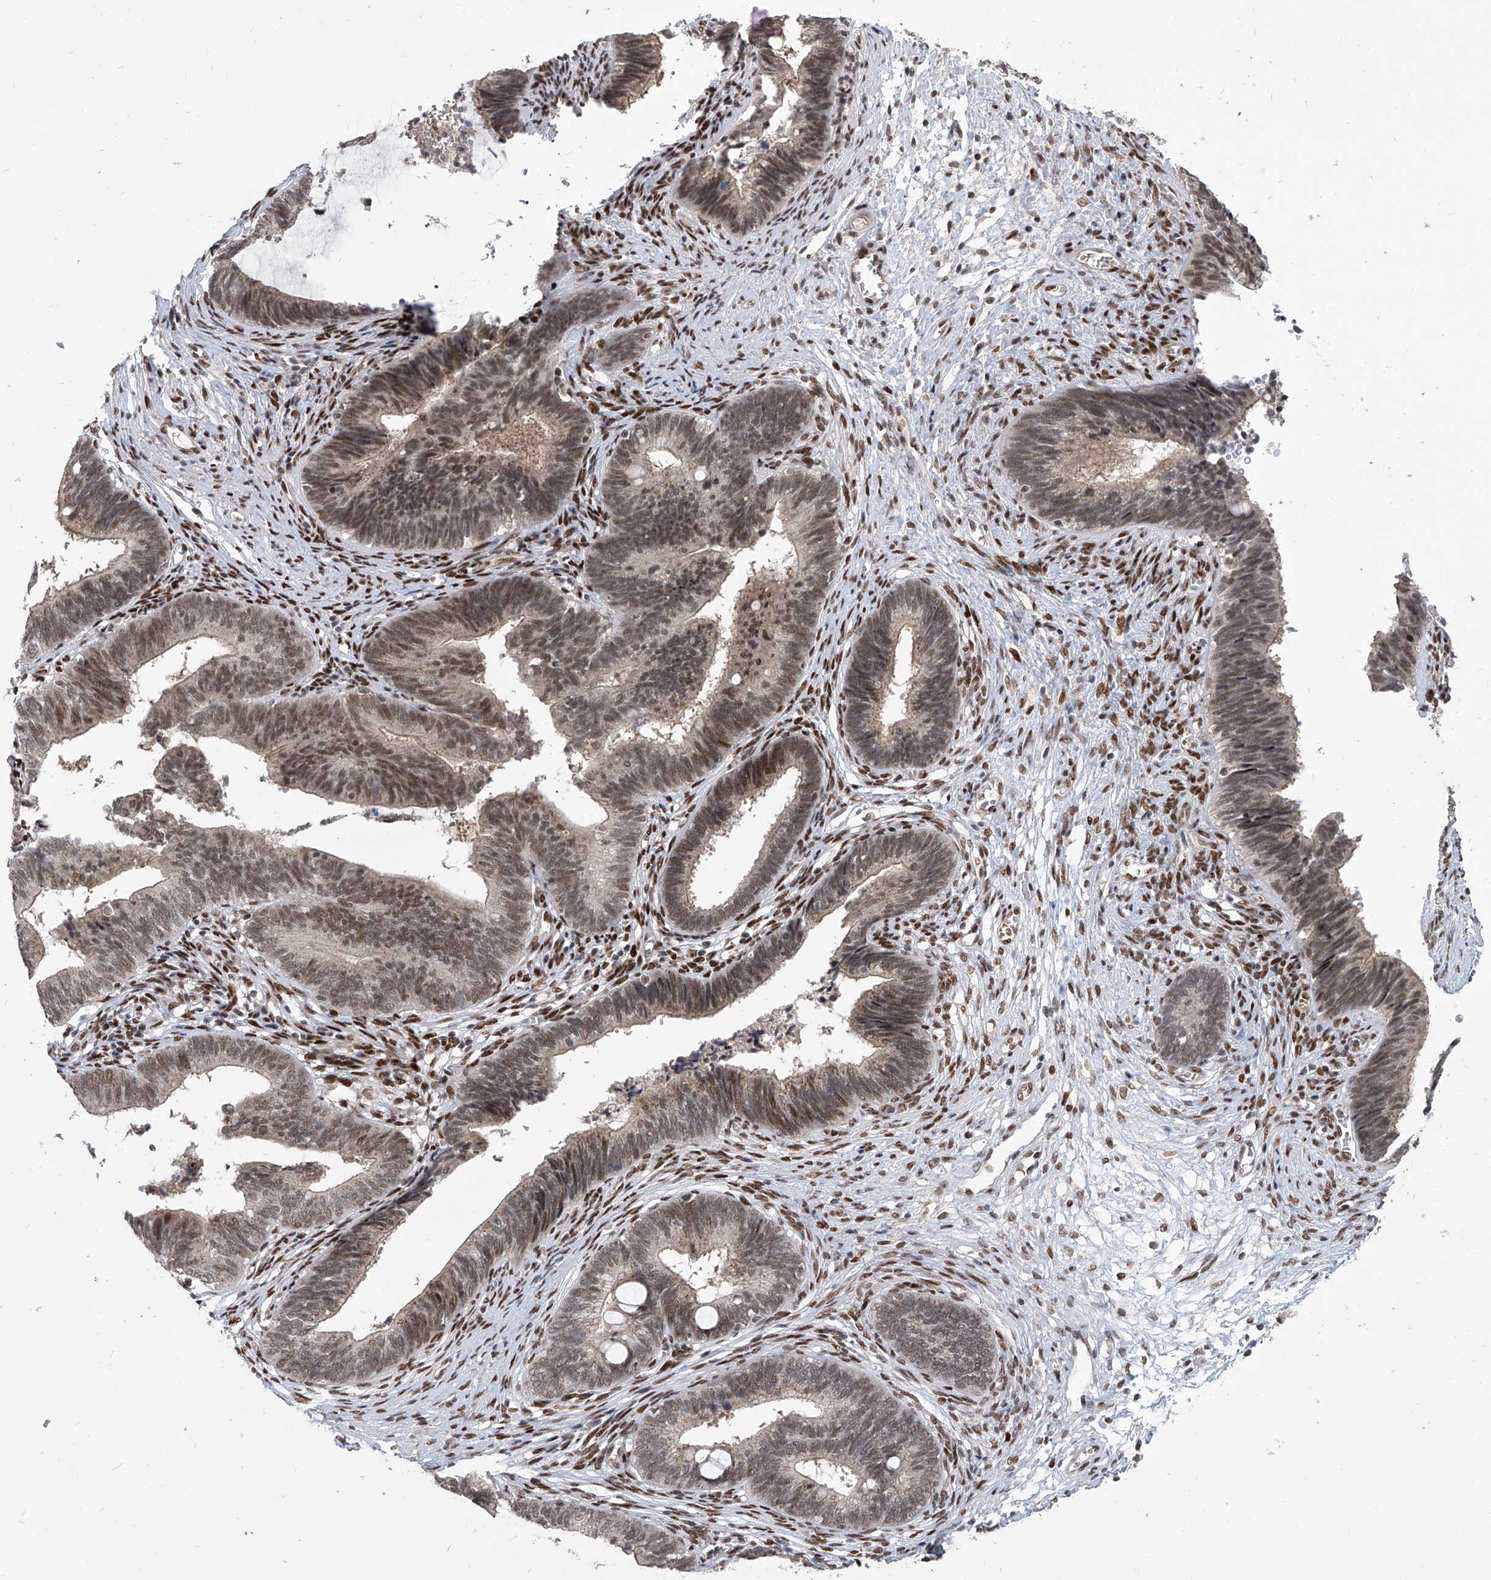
{"staining": {"intensity": "moderate", "quantity": "25%-75%", "location": "nuclear"}, "tissue": "cervical cancer", "cell_type": "Tumor cells", "image_type": "cancer", "snomed": [{"axis": "morphology", "description": "Adenocarcinoma, NOS"}, {"axis": "topography", "description": "Cervix"}], "caption": "Protein expression analysis of cervical cancer (adenocarcinoma) shows moderate nuclear expression in approximately 25%-75% of tumor cells.", "gene": "IRF2", "patient": {"sex": "female", "age": 44}}